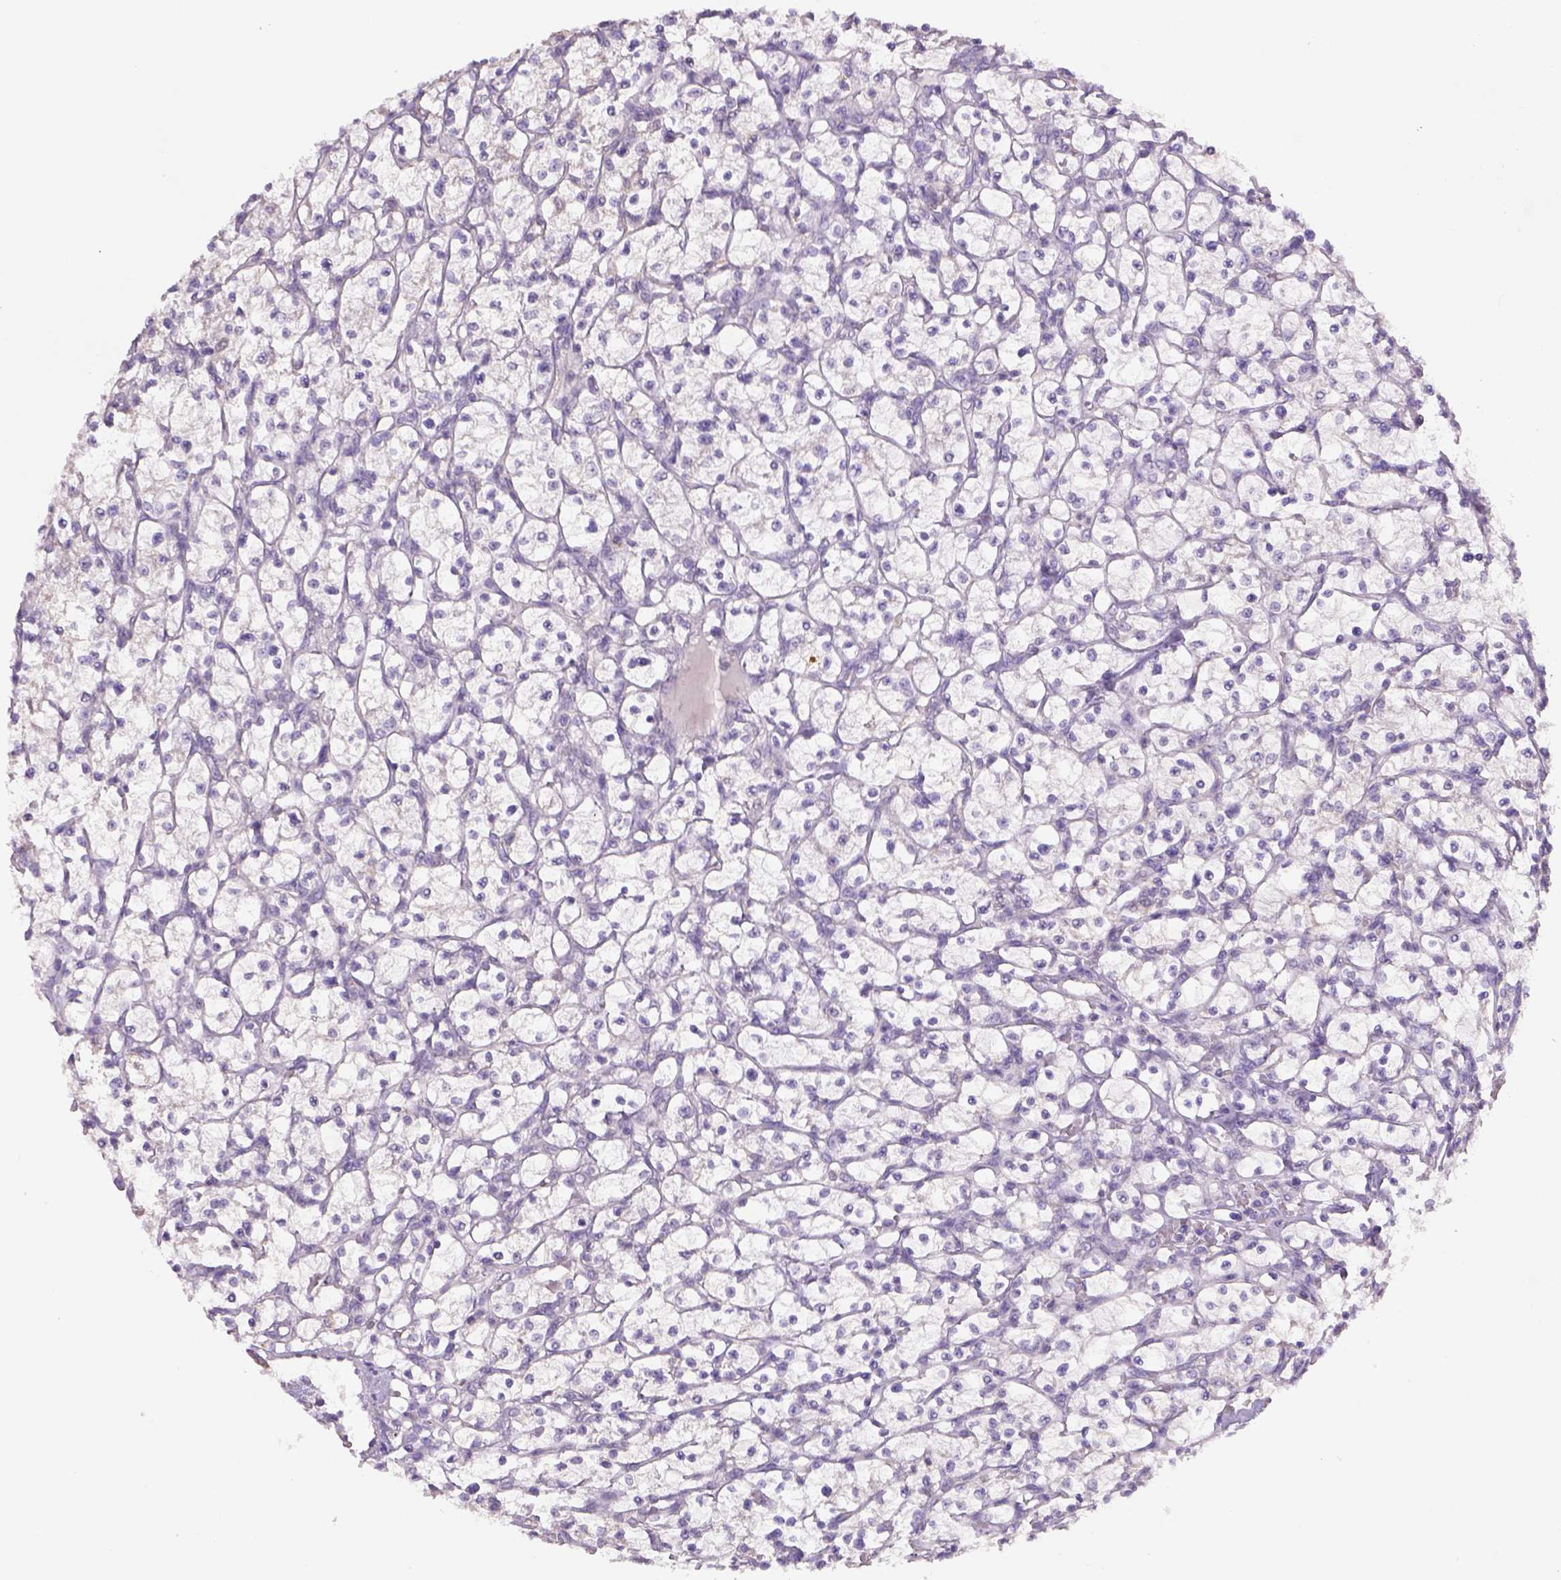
{"staining": {"intensity": "negative", "quantity": "none", "location": "none"}, "tissue": "renal cancer", "cell_type": "Tumor cells", "image_type": "cancer", "snomed": [{"axis": "morphology", "description": "Adenocarcinoma, NOS"}, {"axis": "topography", "description": "Kidney"}], "caption": "Adenocarcinoma (renal) was stained to show a protein in brown. There is no significant expression in tumor cells.", "gene": "NAALAD2", "patient": {"sex": "female", "age": 64}}